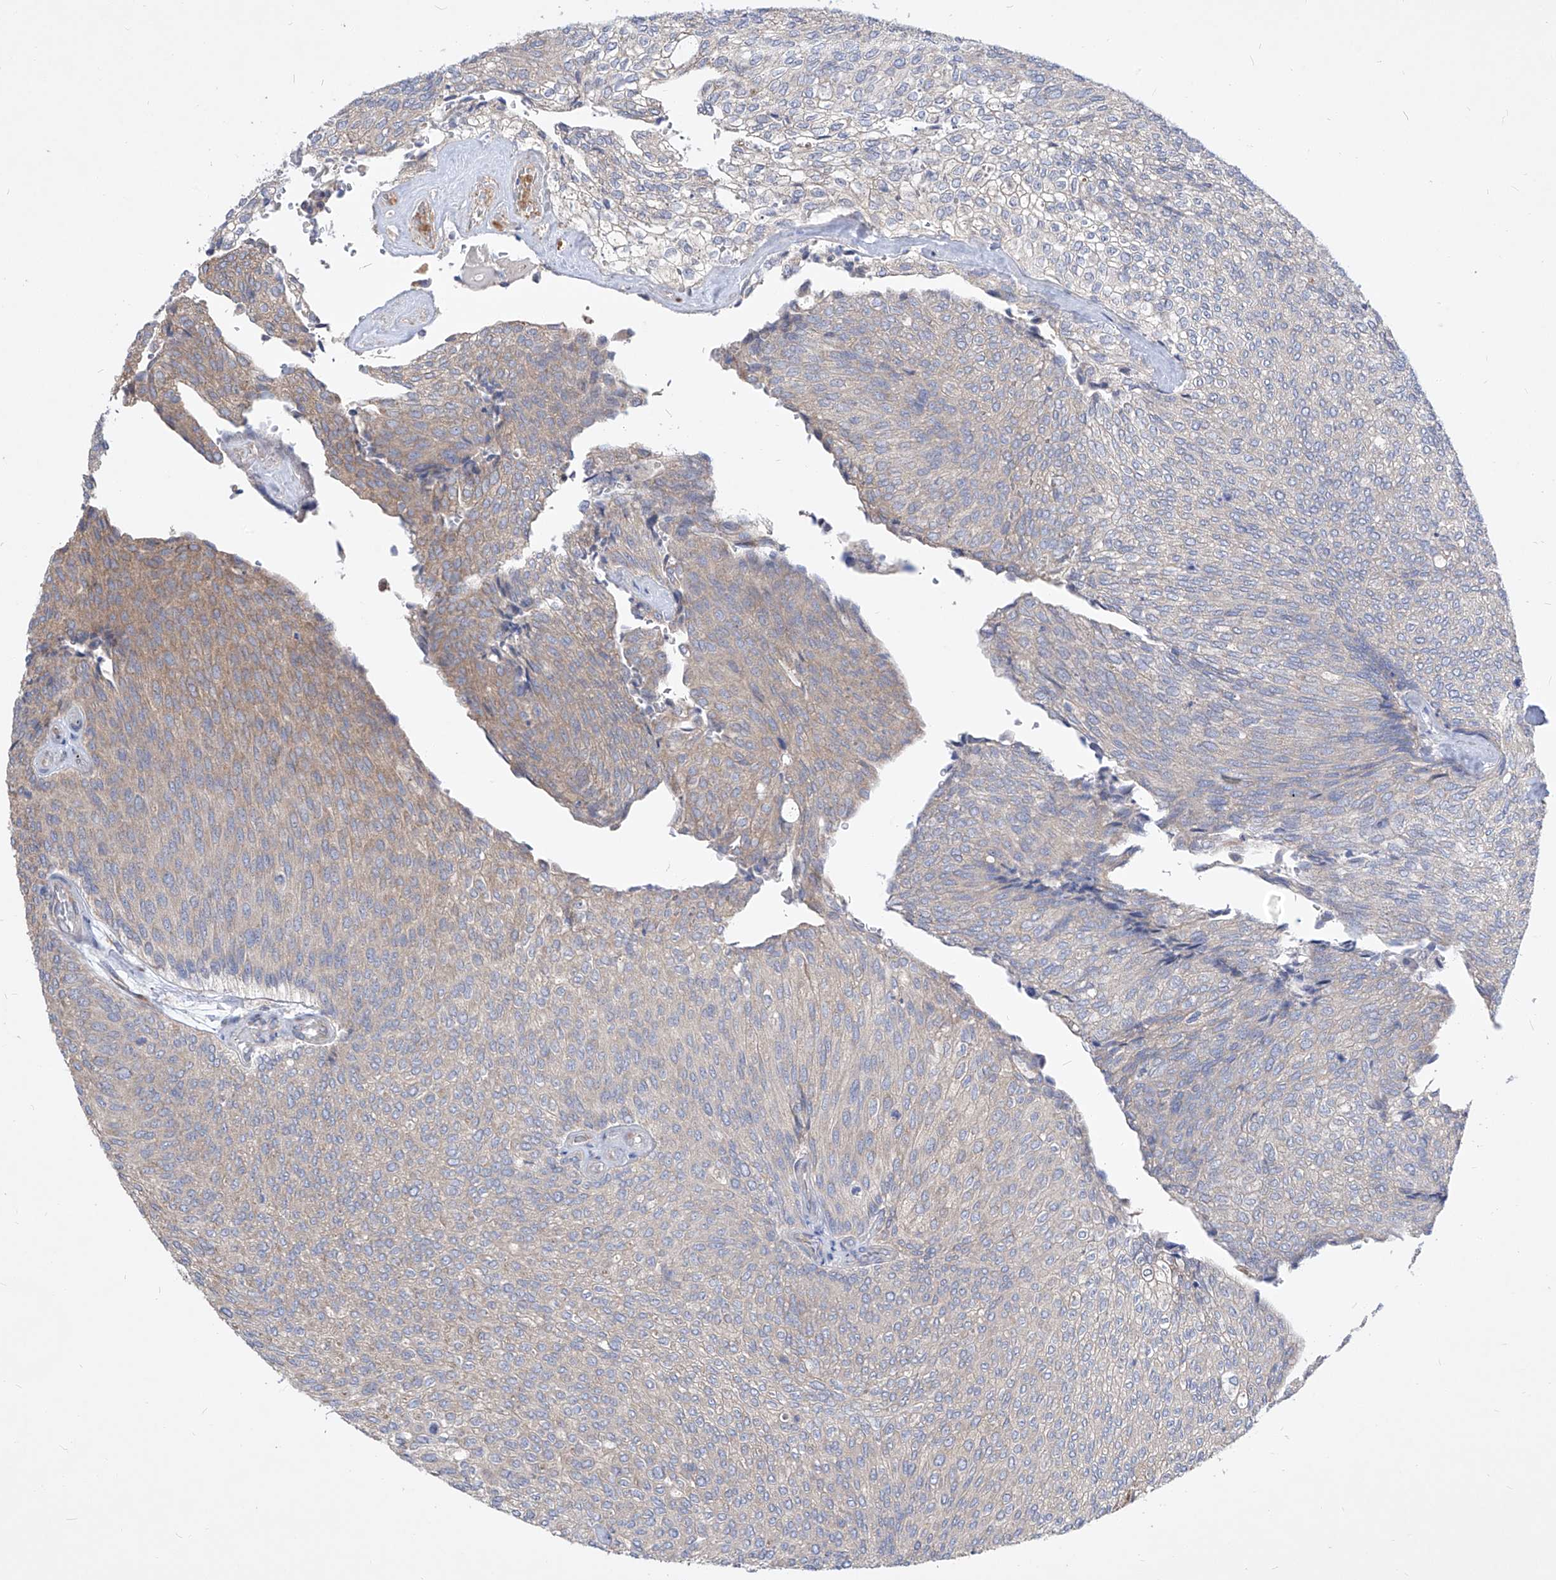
{"staining": {"intensity": "weak", "quantity": "25%-75%", "location": "cytoplasmic/membranous"}, "tissue": "urothelial cancer", "cell_type": "Tumor cells", "image_type": "cancer", "snomed": [{"axis": "morphology", "description": "Urothelial carcinoma, Low grade"}, {"axis": "topography", "description": "Urinary bladder"}], "caption": "High-power microscopy captured an immunohistochemistry image of urothelial cancer, revealing weak cytoplasmic/membranous positivity in about 25%-75% of tumor cells.", "gene": "UFL1", "patient": {"sex": "female", "age": 79}}